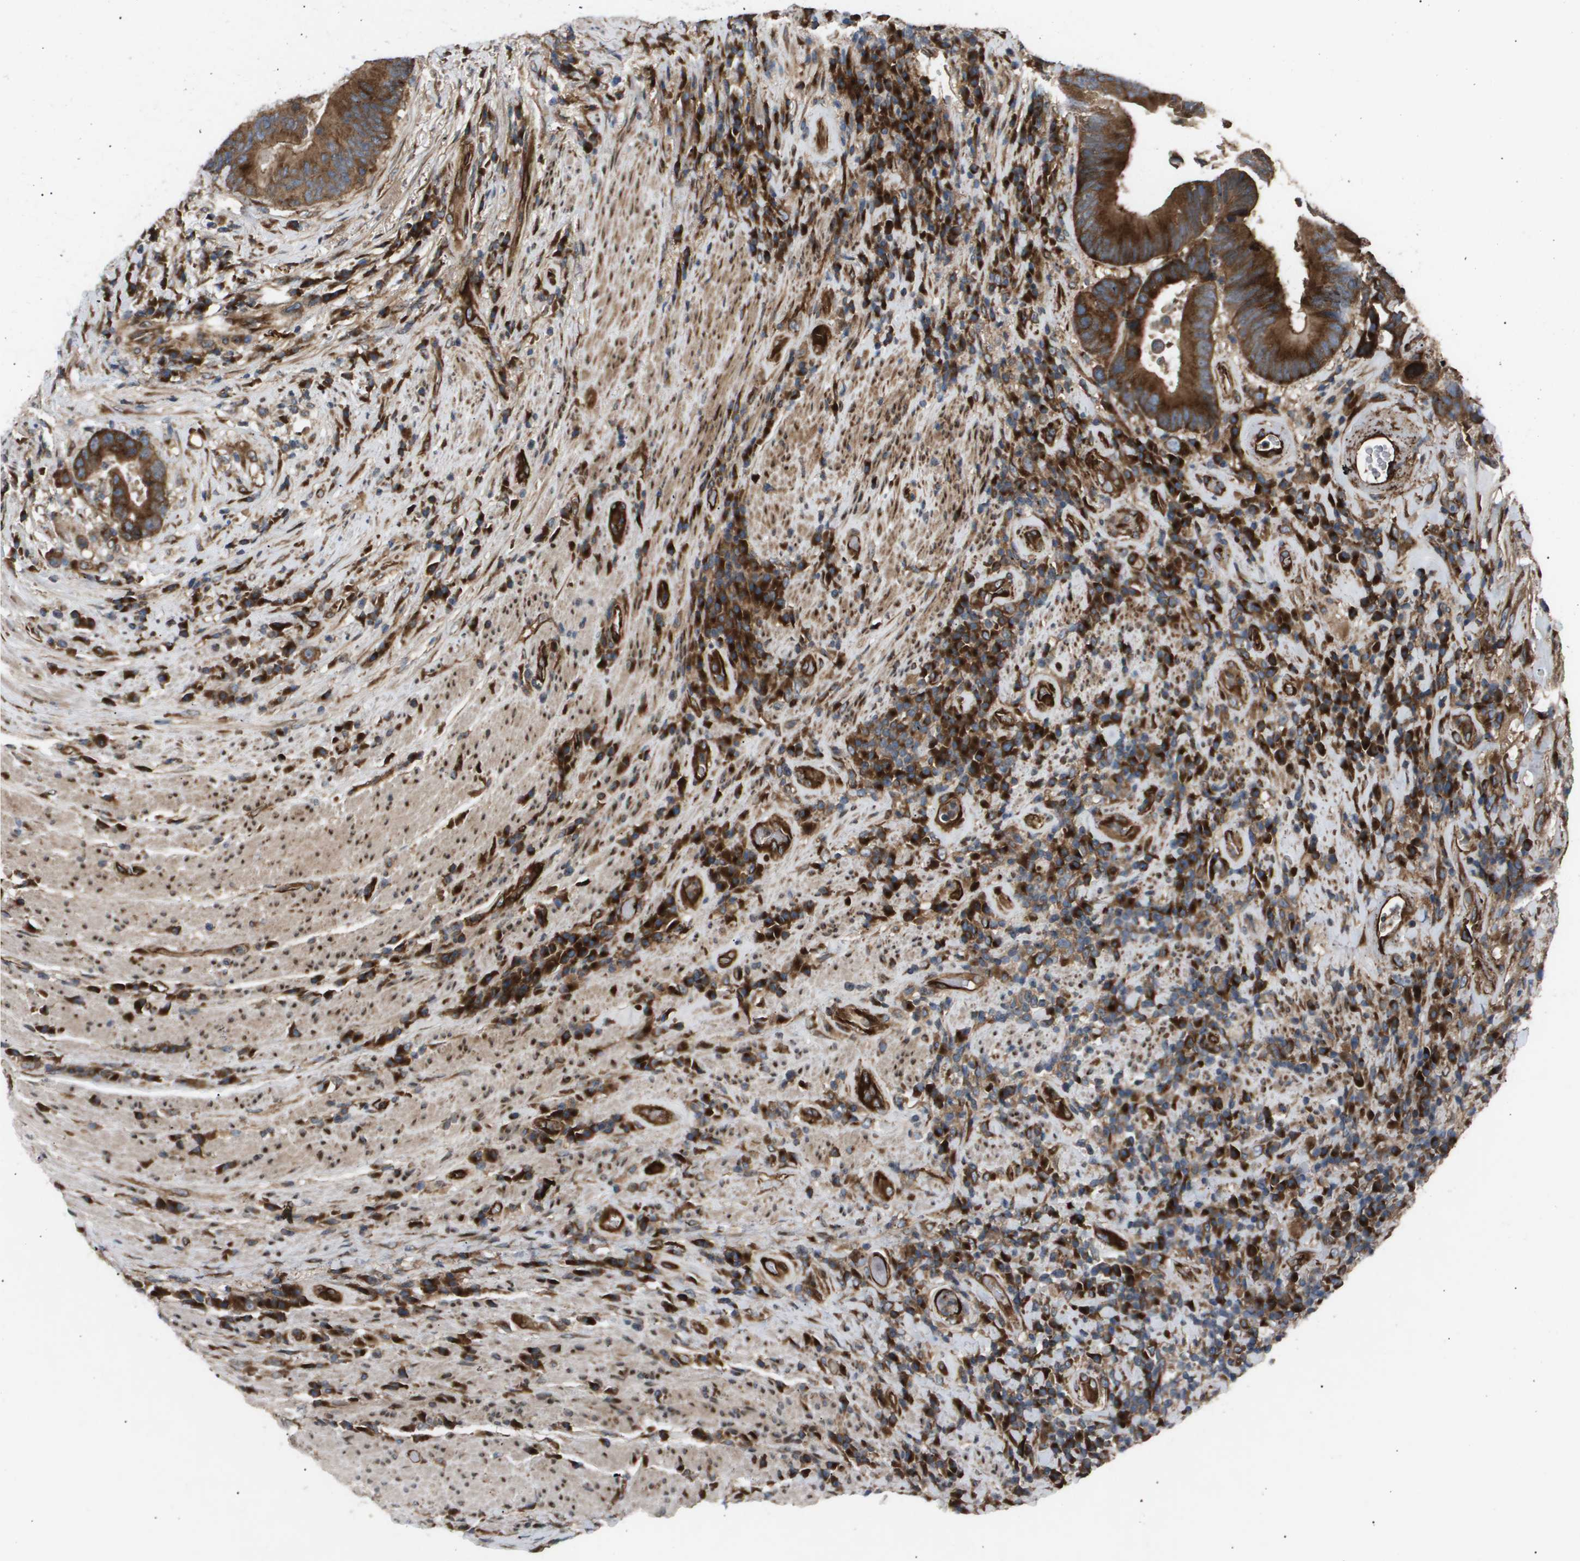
{"staining": {"intensity": "strong", "quantity": ">75%", "location": "cytoplasmic/membranous"}, "tissue": "colorectal cancer", "cell_type": "Tumor cells", "image_type": "cancer", "snomed": [{"axis": "morphology", "description": "Adenocarcinoma, NOS"}, {"axis": "topography", "description": "Rectum"}], "caption": "DAB immunohistochemical staining of colorectal cancer (adenocarcinoma) shows strong cytoplasmic/membranous protein staining in approximately >75% of tumor cells.", "gene": "LYSMD3", "patient": {"sex": "female", "age": 89}}